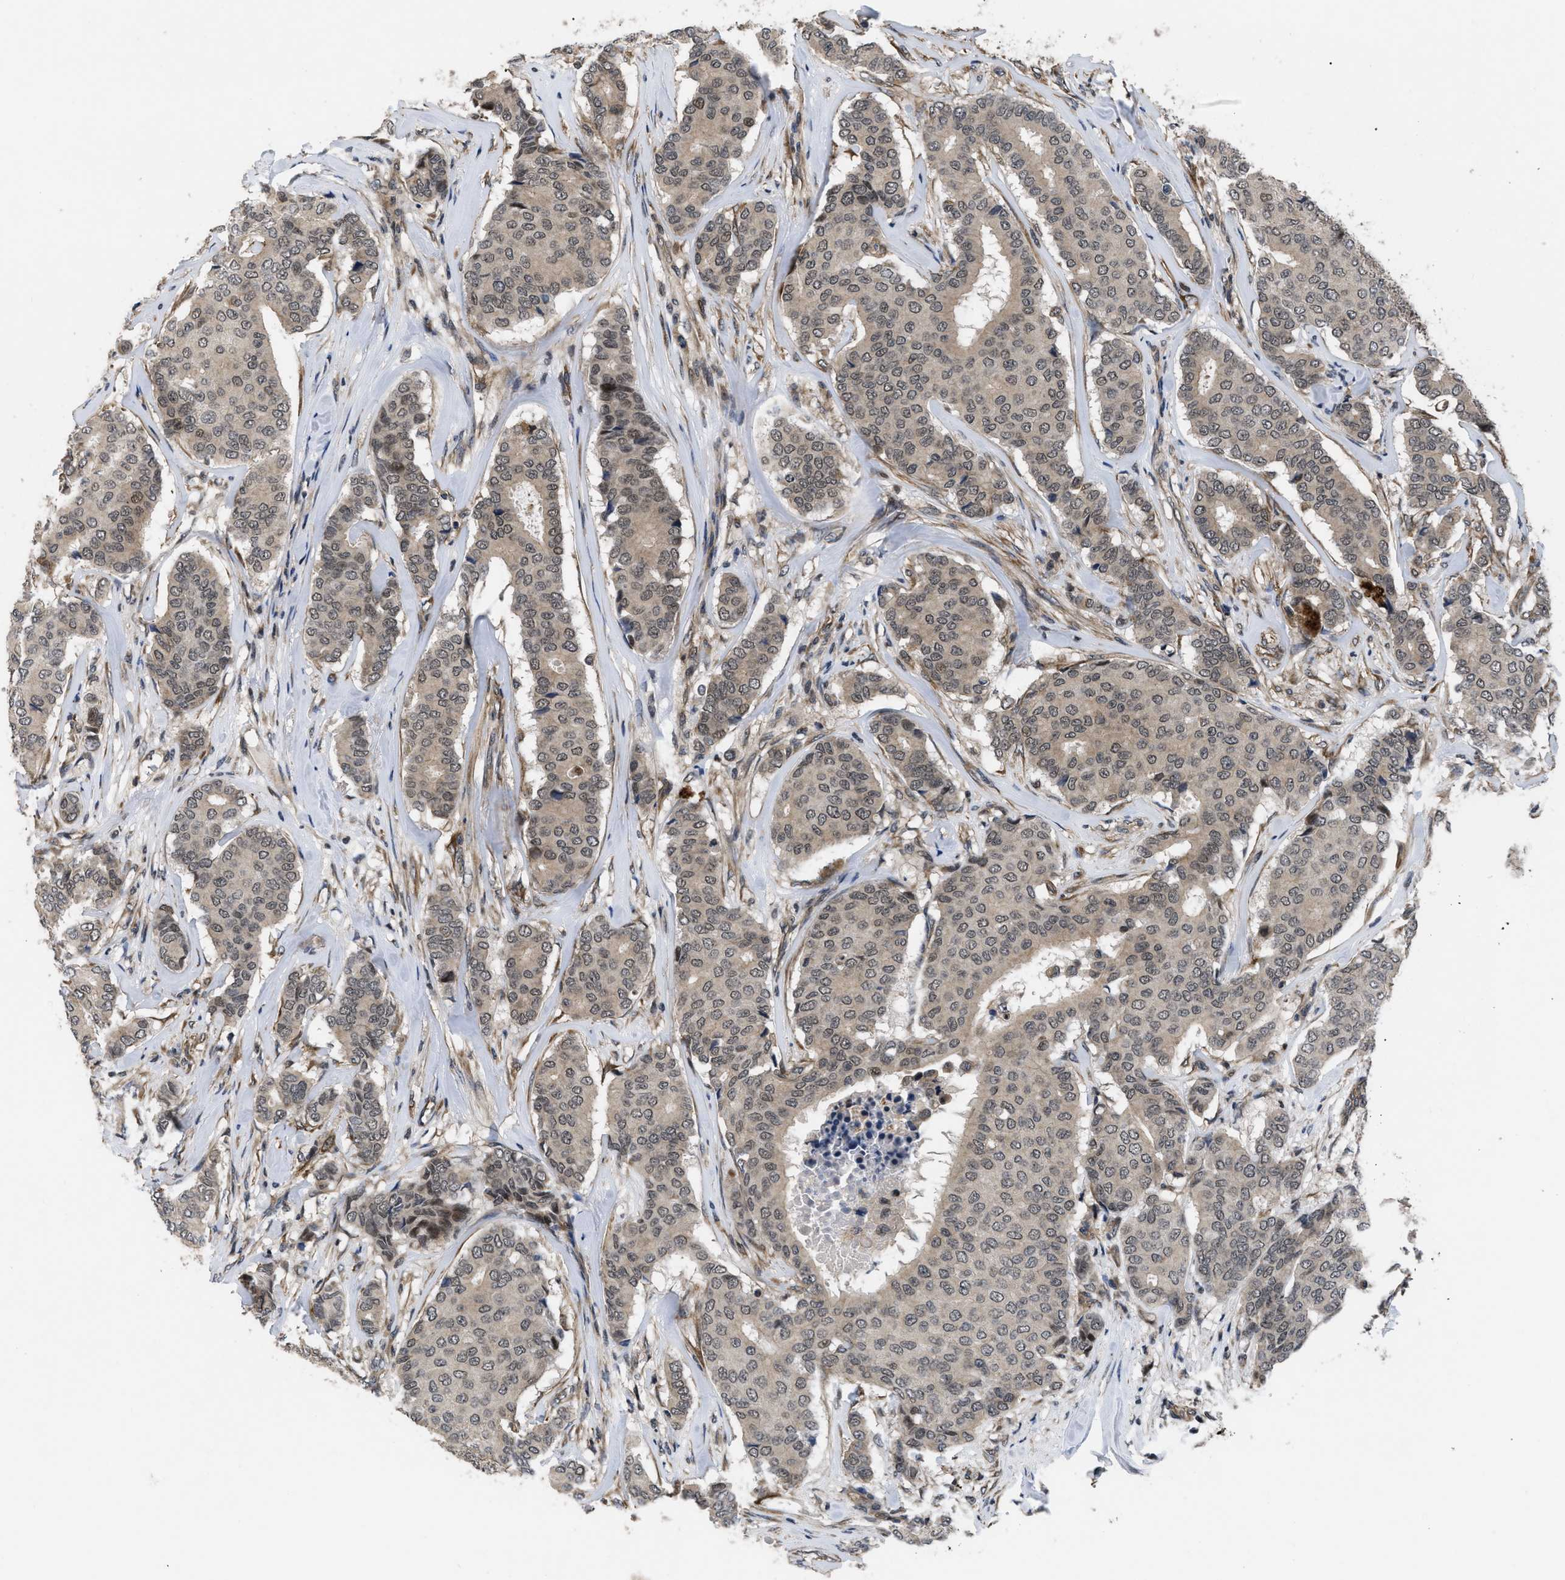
{"staining": {"intensity": "weak", "quantity": ">75%", "location": "cytoplasmic/membranous"}, "tissue": "breast cancer", "cell_type": "Tumor cells", "image_type": "cancer", "snomed": [{"axis": "morphology", "description": "Duct carcinoma"}, {"axis": "topography", "description": "Breast"}], "caption": "A micrograph showing weak cytoplasmic/membranous positivity in about >75% of tumor cells in intraductal carcinoma (breast), as visualized by brown immunohistochemical staining.", "gene": "DNAJC14", "patient": {"sex": "female", "age": 75}}